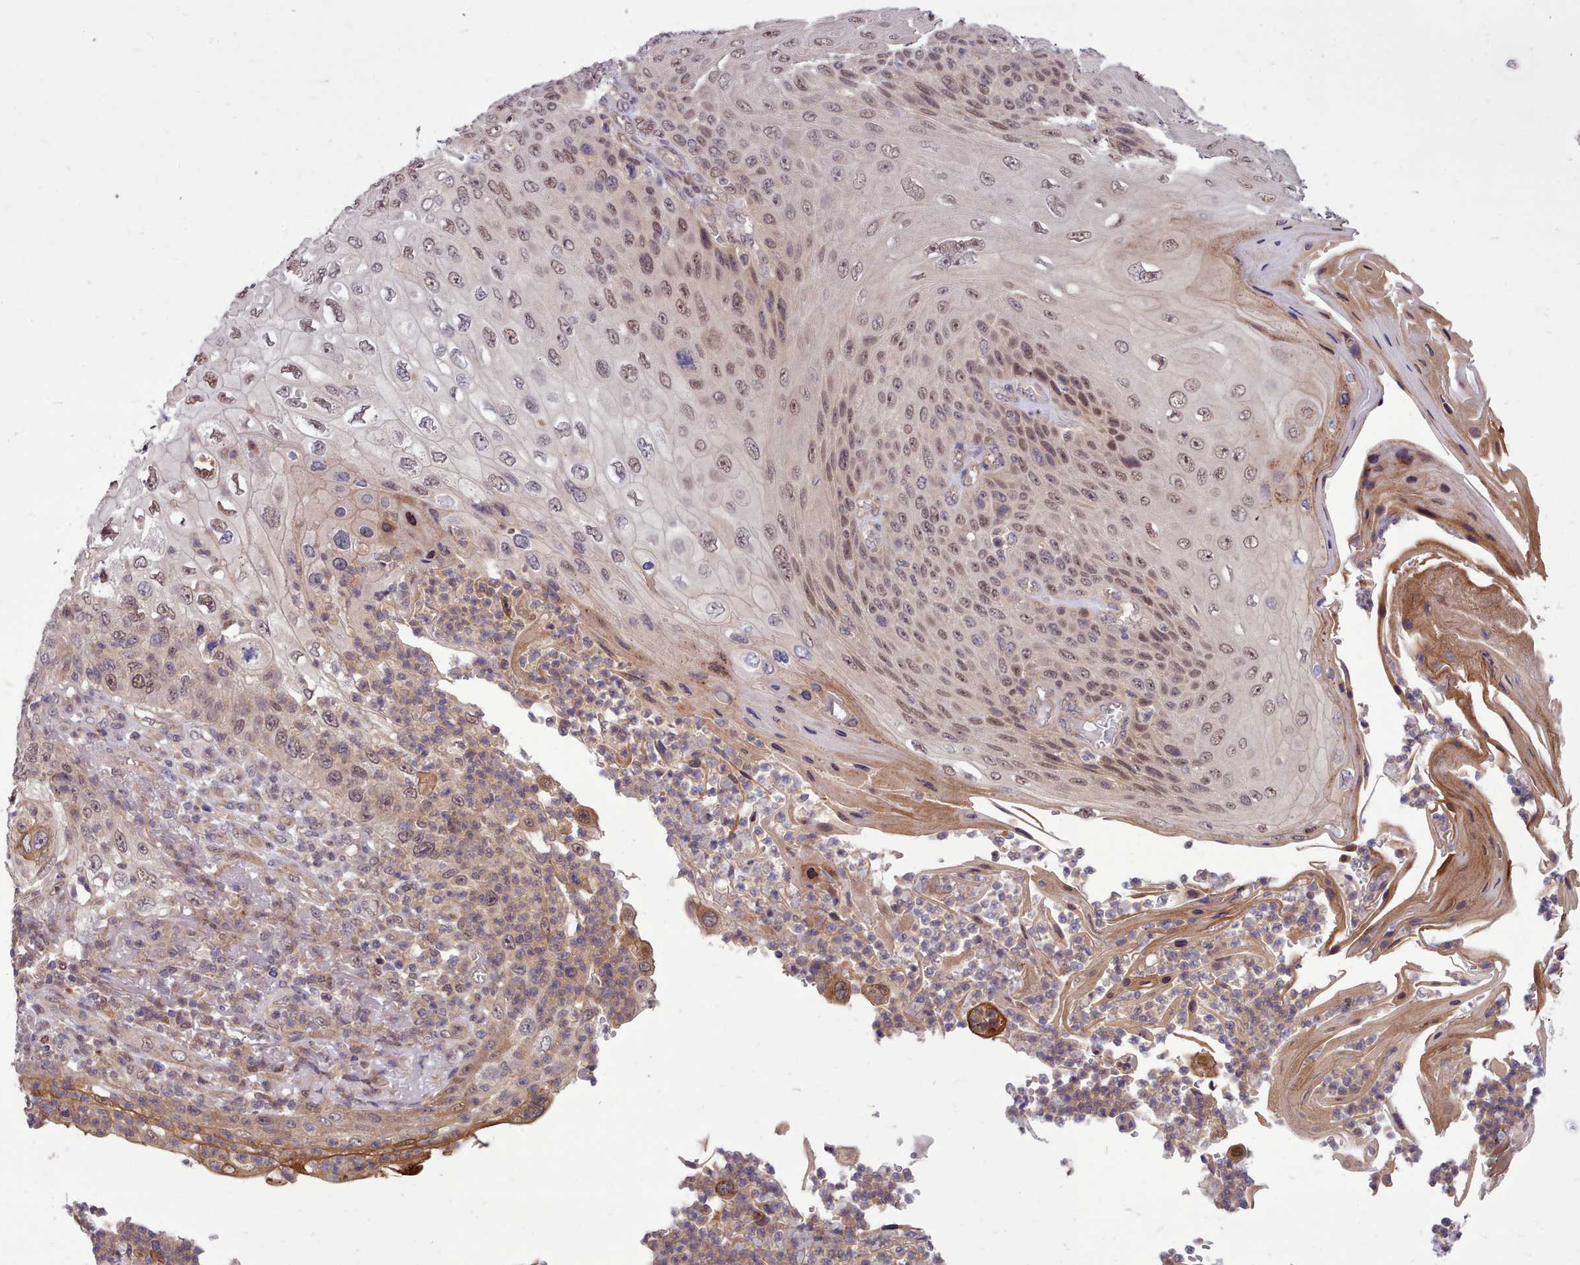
{"staining": {"intensity": "moderate", "quantity": "25%-75%", "location": "nuclear"}, "tissue": "skin cancer", "cell_type": "Tumor cells", "image_type": "cancer", "snomed": [{"axis": "morphology", "description": "Squamous cell carcinoma, NOS"}, {"axis": "topography", "description": "Skin"}], "caption": "DAB immunohistochemical staining of human skin cancer shows moderate nuclear protein positivity in approximately 25%-75% of tumor cells.", "gene": "AHCY", "patient": {"sex": "female", "age": 88}}